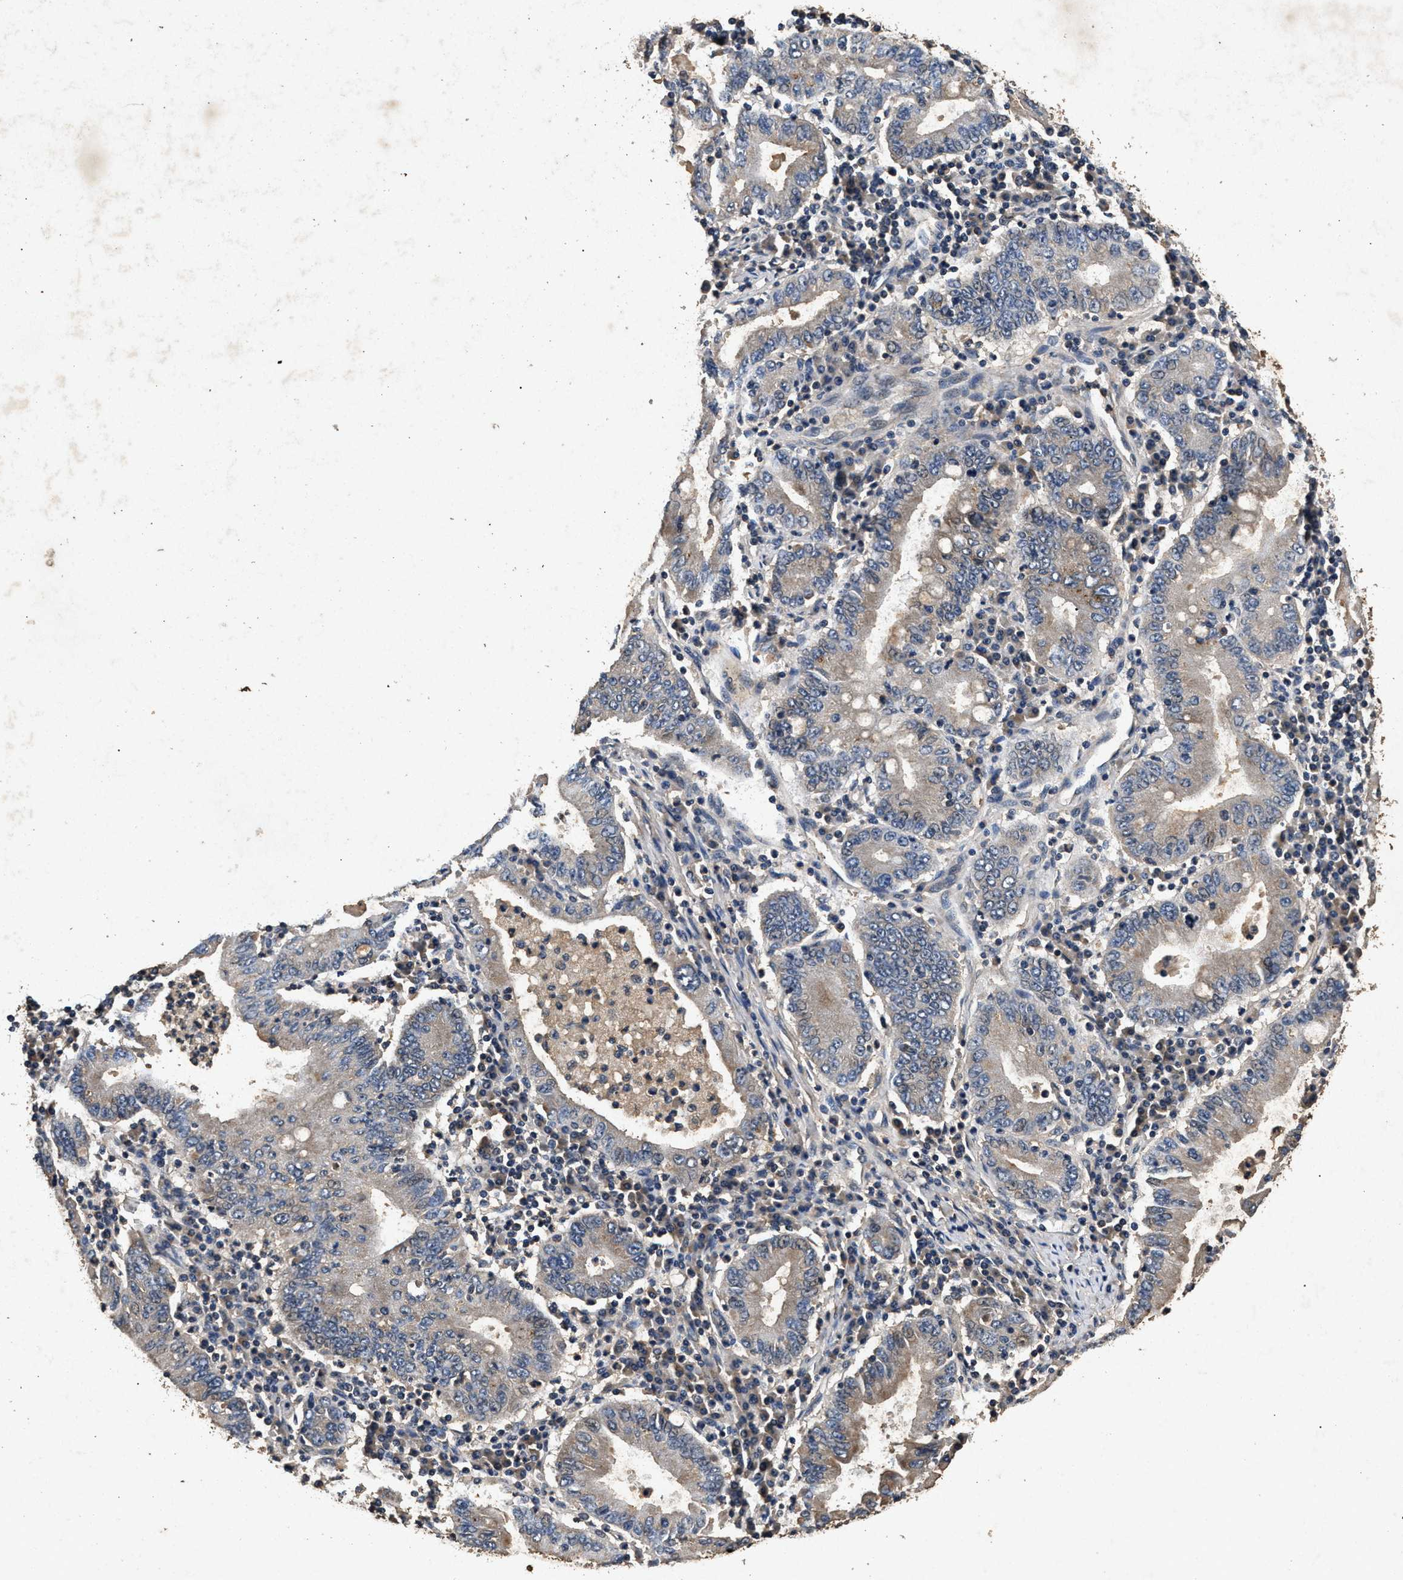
{"staining": {"intensity": "weak", "quantity": "25%-75%", "location": "cytoplasmic/membranous"}, "tissue": "stomach cancer", "cell_type": "Tumor cells", "image_type": "cancer", "snomed": [{"axis": "morphology", "description": "Normal tissue, NOS"}, {"axis": "morphology", "description": "Adenocarcinoma, NOS"}, {"axis": "topography", "description": "Esophagus"}, {"axis": "topography", "description": "Stomach, upper"}, {"axis": "topography", "description": "Peripheral nerve tissue"}], "caption": "Human stomach adenocarcinoma stained for a protein (brown) exhibits weak cytoplasmic/membranous positive staining in about 25%-75% of tumor cells.", "gene": "PPP1CC", "patient": {"sex": "male", "age": 62}}